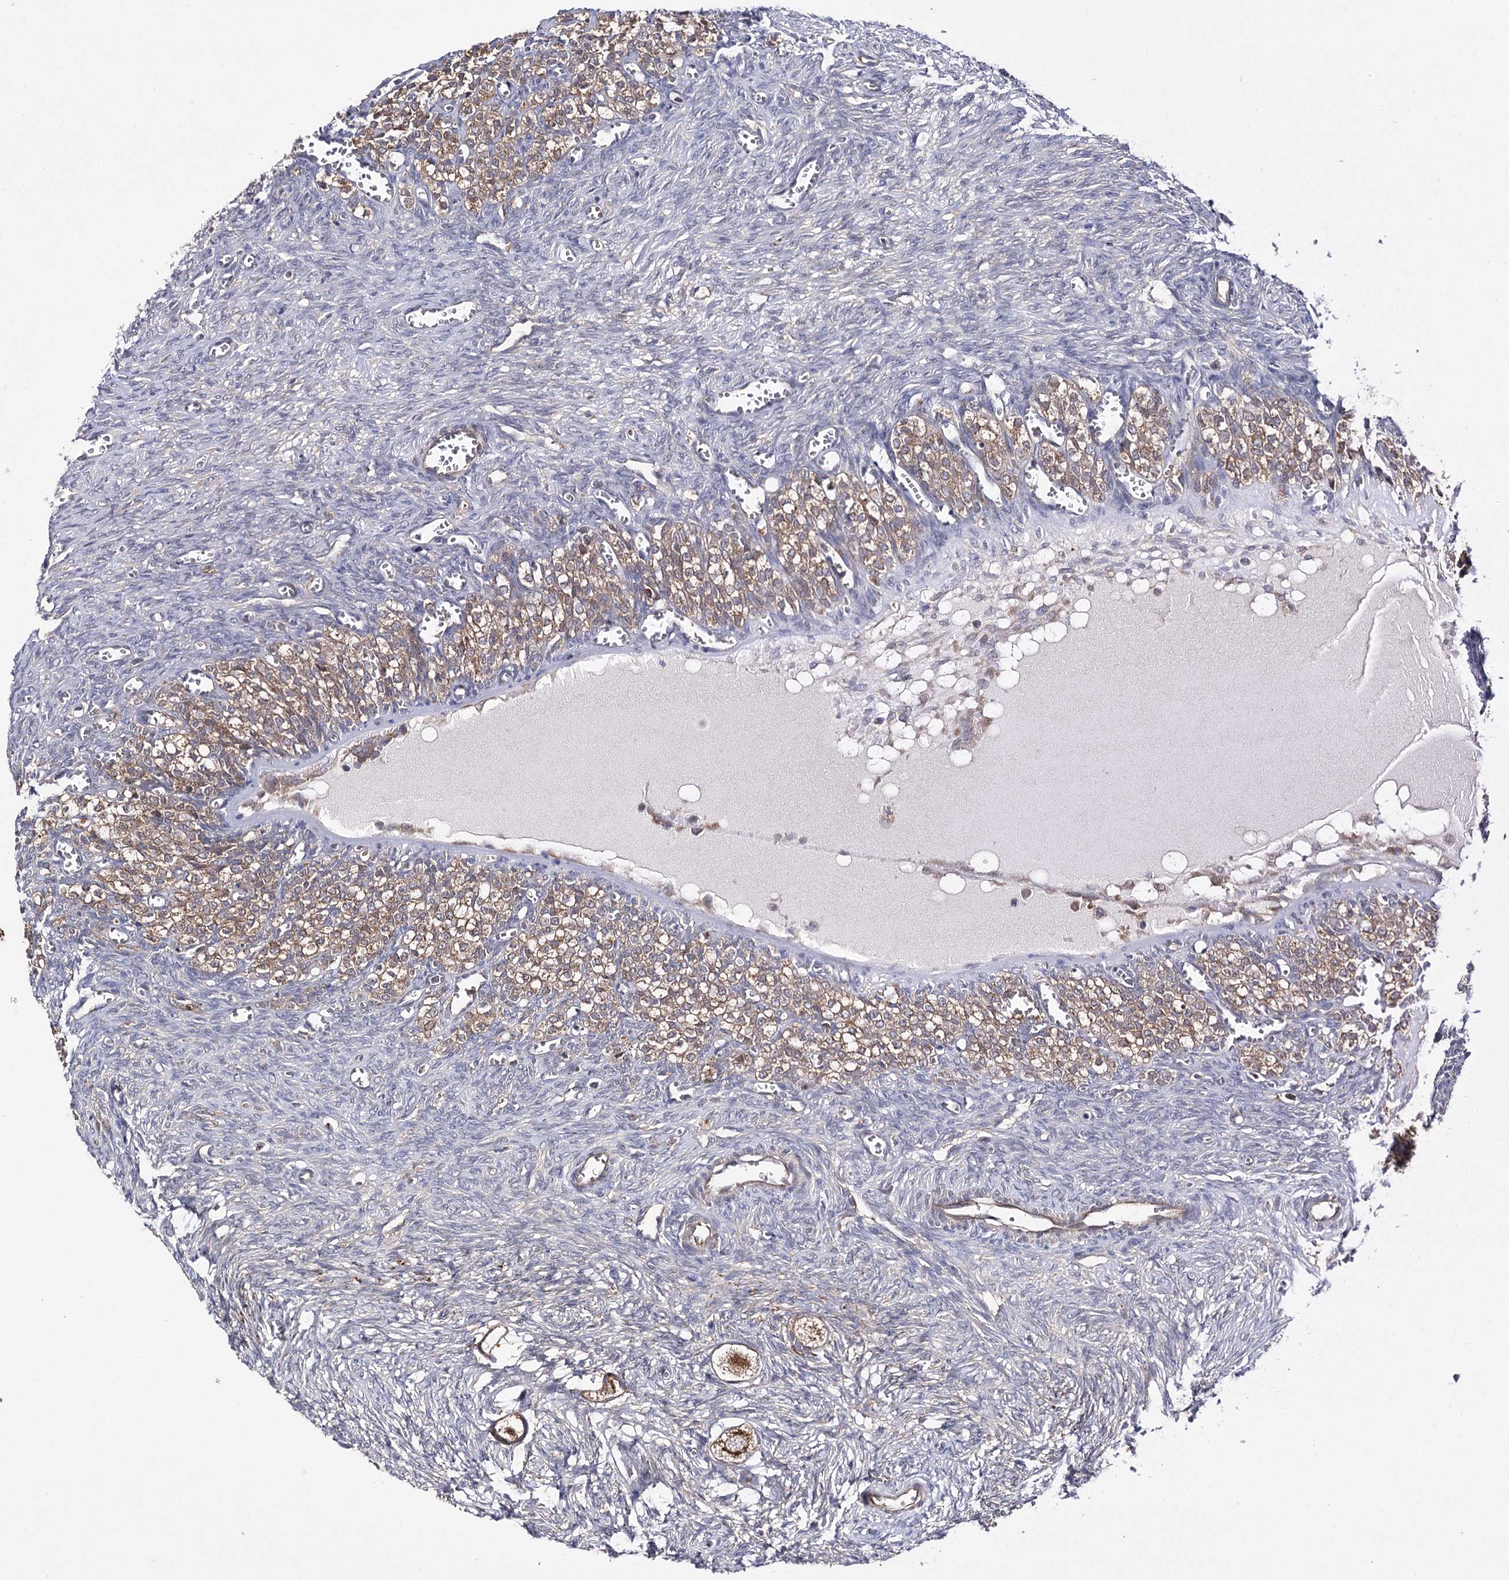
{"staining": {"intensity": "strong", "quantity": ">75%", "location": "cytoplasmic/membranous"}, "tissue": "ovary", "cell_type": "Follicle cells", "image_type": "normal", "snomed": [{"axis": "morphology", "description": "Normal tissue, NOS"}, {"axis": "topography", "description": "Ovary"}], "caption": "Ovary stained with DAB (3,3'-diaminobenzidine) immunohistochemistry (IHC) exhibits high levels of strong cytoplasmic/membranous positivity in about >75% of follicle cells. The staining is performed using DAB brown chromogen to label protein expression. The nuclei are counter-stained blue using hematoxylin.", "gene": "BCR", "patient": {"sex": "female", "age": 27}}